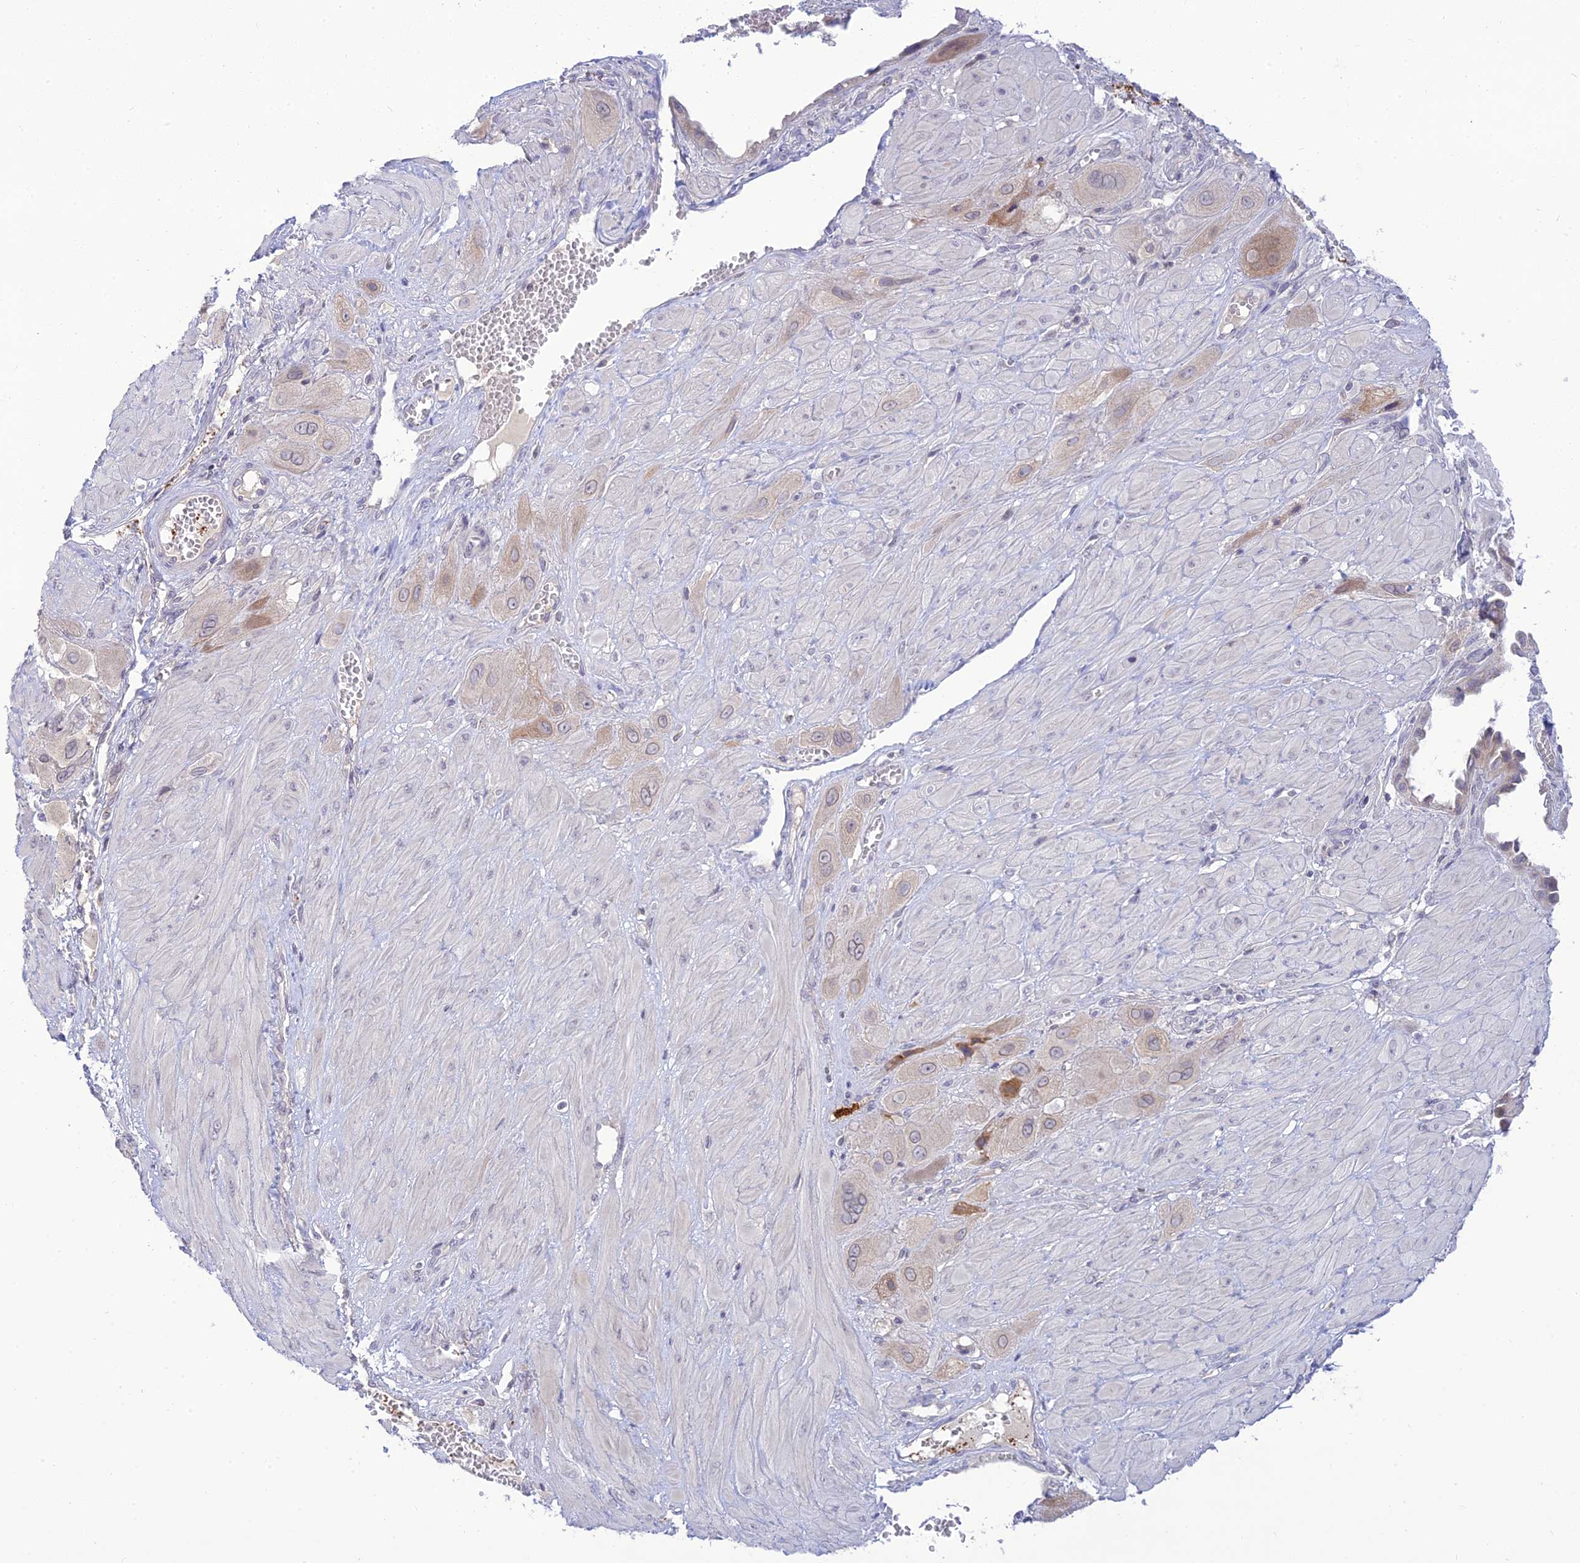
{"staining": {"intensity": "weak", "quantity": "<25%", "location": "cytoplasmic/membranous"}, "tissue": "cervical cancer", "cell_type": "Tumor cells", "image_type": "cancer", "snomed": [{"axis": "morphology", "description": "Squamous cell carcinoma, NOS"}, {"axis": "topography", "description": "Cervix"}], "caption": "This photomicrograph is of cervical cancer stained with immunohistochemistry (IHC) to label a protein in brown with the nuclei are counter-stained blue. There is no expression in tumor cells.", "gene": "TMEM40", "patient": {"sex": "female", "age": 34}}